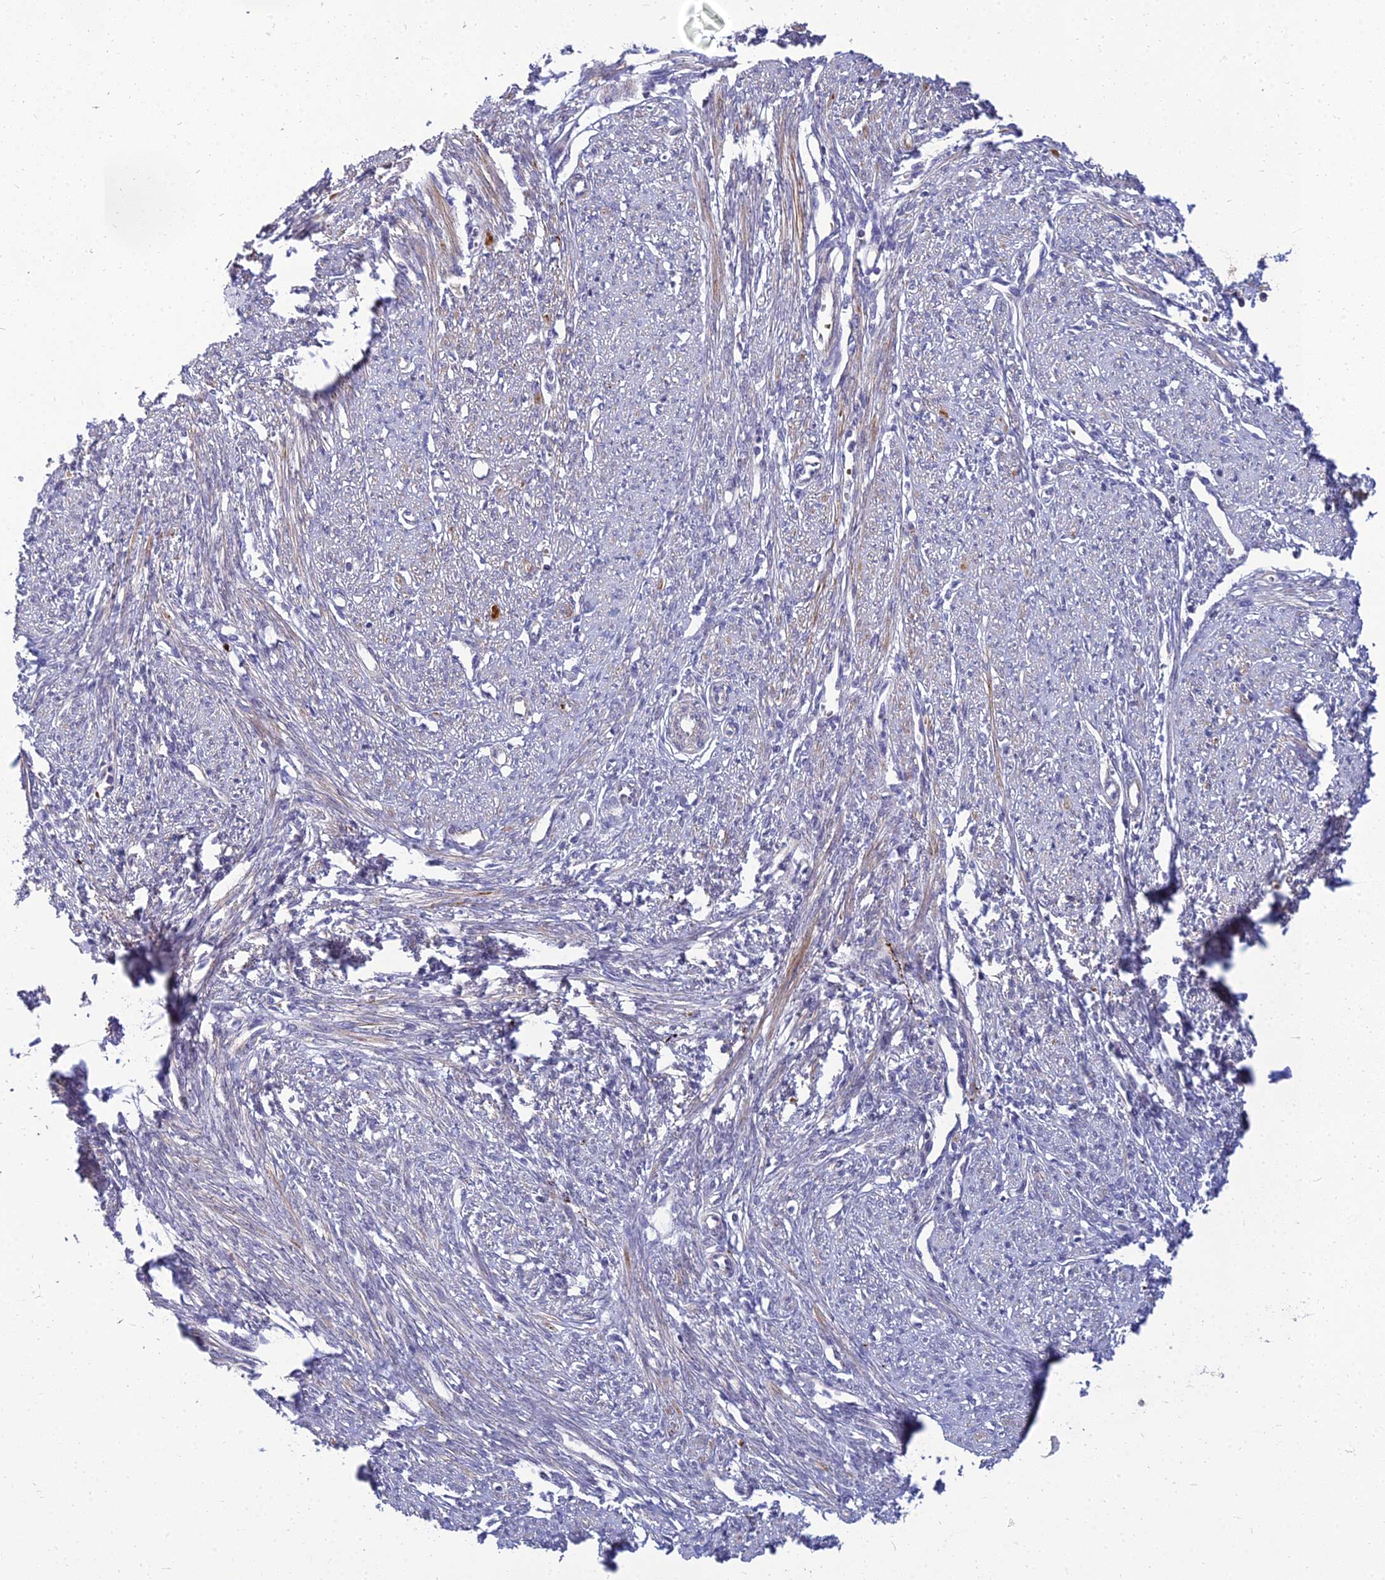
{"staining": {"intensity": "moderate", "quantity": "25%-75%", "location": "cytoplasmic/membranous"}, "tissue": "smooth muscle", "cell_type": "Smooth muscle cells", "image_type": "normal", "snomed": [{"axis": "morphology", "description": "Normal tissue, NOS"}, {"axis": "topography", "description": "Smooth muscle"}, {"axis": "topography", "description": "Uterus"}], "caption": "Unremarkable smooth muscle demonstrates moderate cytoplasmic/membranous positivity in approximately 25%-75% of smooth muscle cells, visualized by immunohistochemistry. (brown staining indicates protein expression, while blue staining denotes nuclei).", "gene": "NPY", "patient": {"sex": "female", "age": 59}}